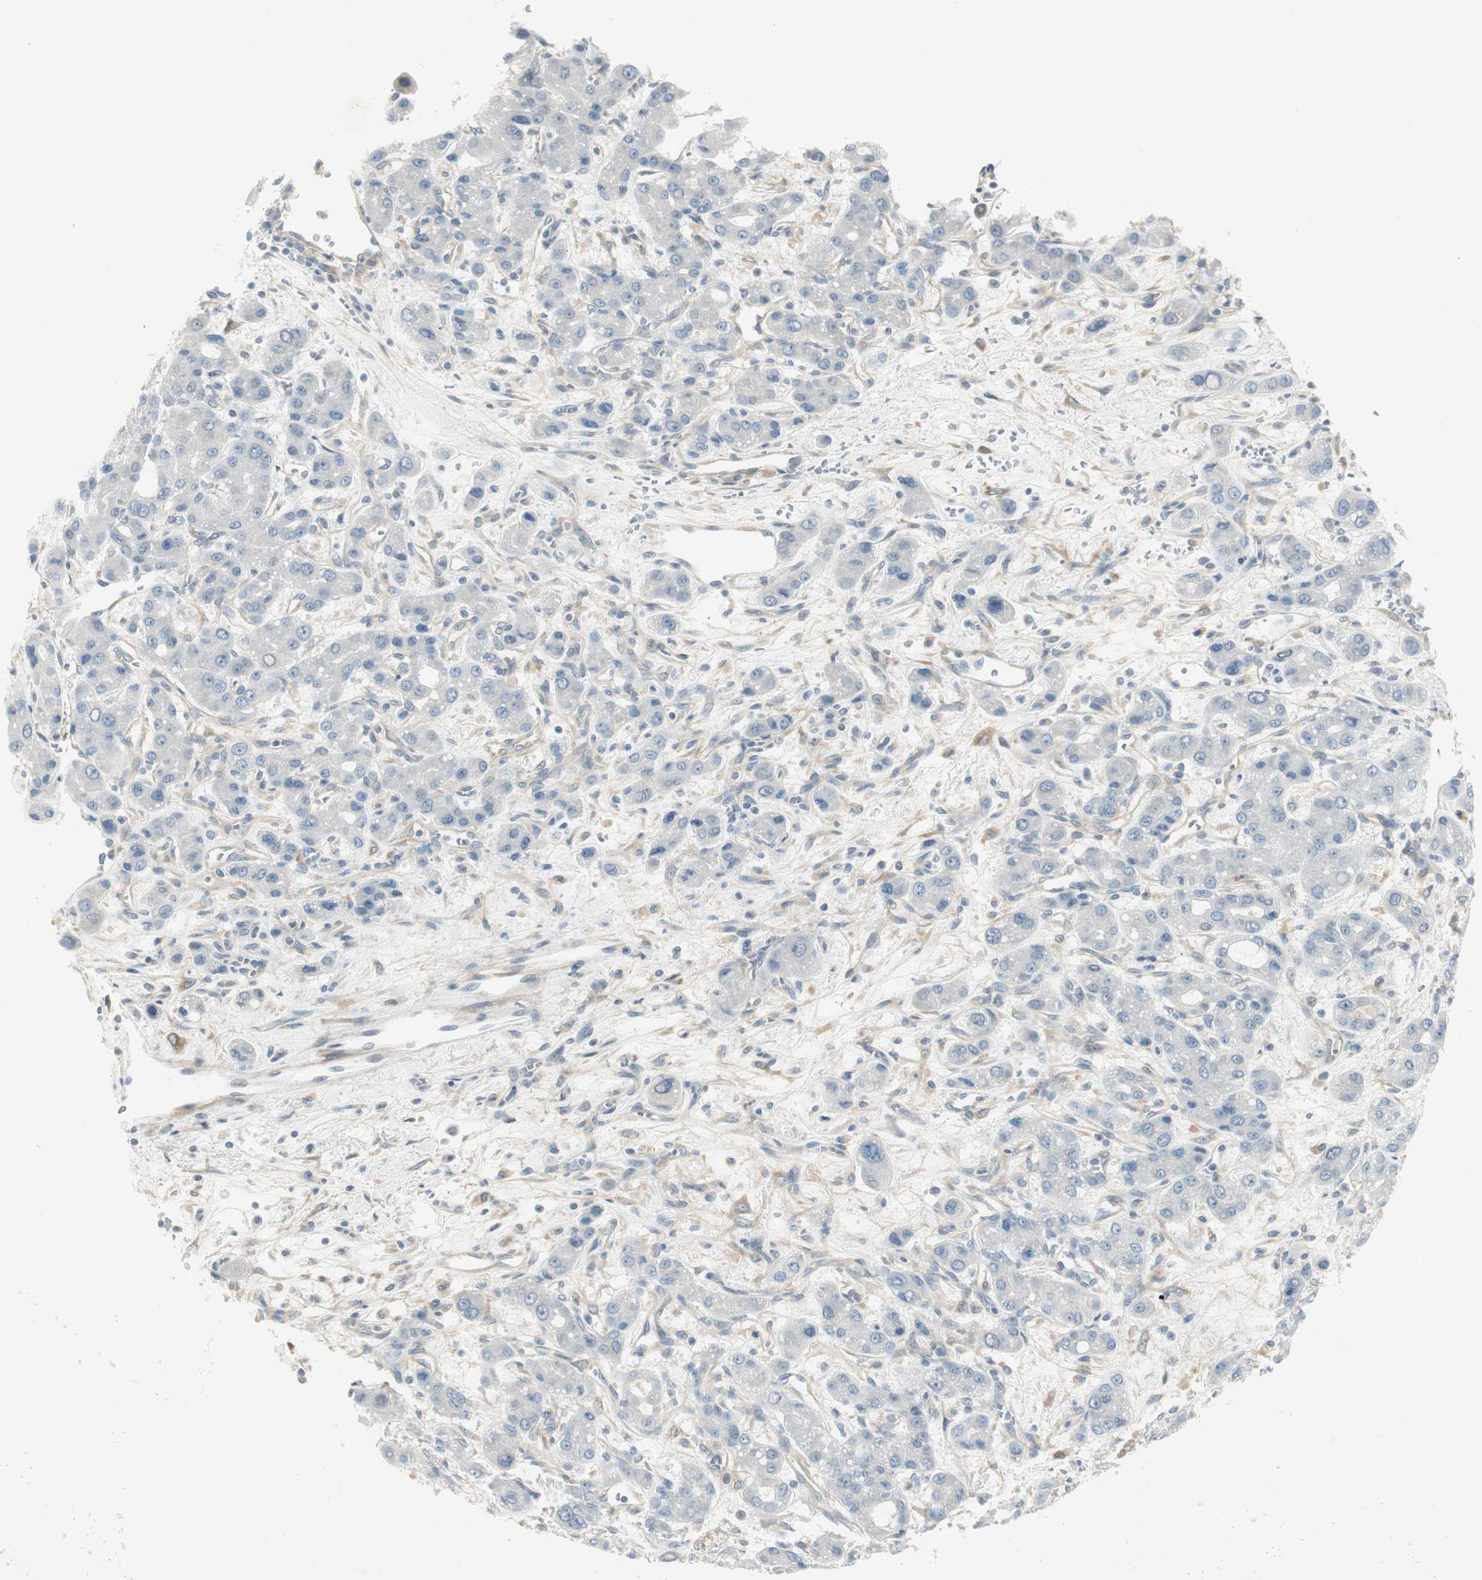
{"staining": {"intensity": "negative", "quantity": "none", "location": "none"}, "tissue": "liver cancer", "cell_type": "Tumor cells", "image_type": "cancer", "snomed": [{"axis": "morphology", "description": "Carcinoma, Hepatocellular, NOS"}, {"axis": "topography", "description": "Liver"}], "caption": "Tumor cells show no significant expression in liver hepatocellular carcinoma. The staining is performed using DAB (3,3'-diaminobenzidine) brown chromogen with nuclei counter-stained in using hematoxylin.", "gene": "STON1-GTF2A1L", "patient": {"sex": "male", "age": 55}}